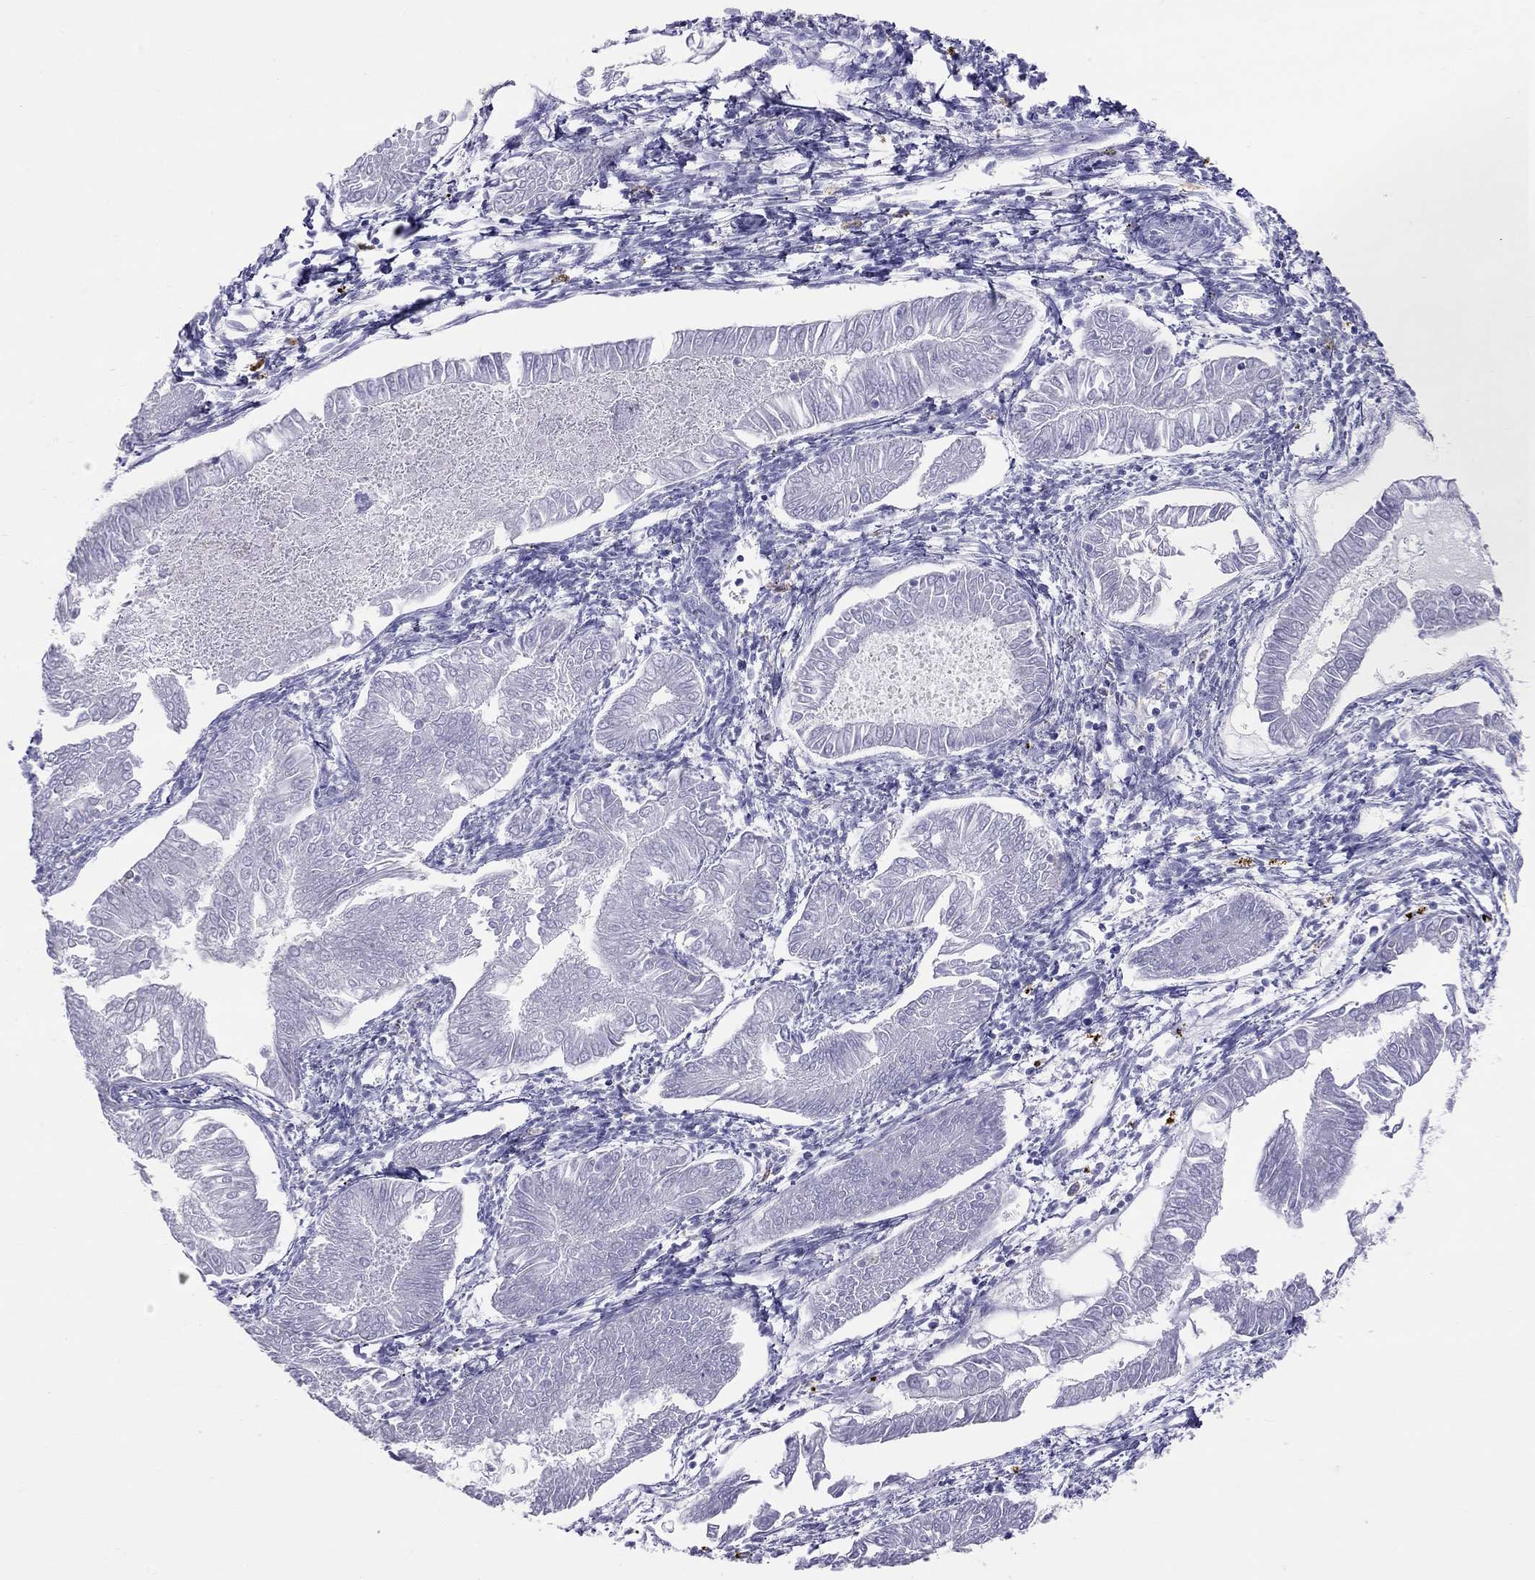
{"staining": {"intensity": "negative", "quantity": "none", "location": "none"}, "tissue": "endometrial cancer", "cell_type": "Tumor cells", "image_type": "cancer", "snomed": [{"axis": "morphology", "description": "Adenocarcinoma, NOS"}, {"axis": "topography", "description": "Endometrium"}], "caption": "High magnification brightfield microscopy of endometrial adenocarcinoma stained with DAB (3,3'-diaminobenzidine) (brown) and counterstained with hematoxylin (blue): tumor cells show no significant positivity. The staining was performed using DAB (3,3'-diaminobenzidine) to visualize the protein expression in brown, while the nuclei were stained in blue with hematoxylin (Magnification: 20x).", "gene": "HLA-DQB2", "patient": {"sex": "female", "age": 53}}